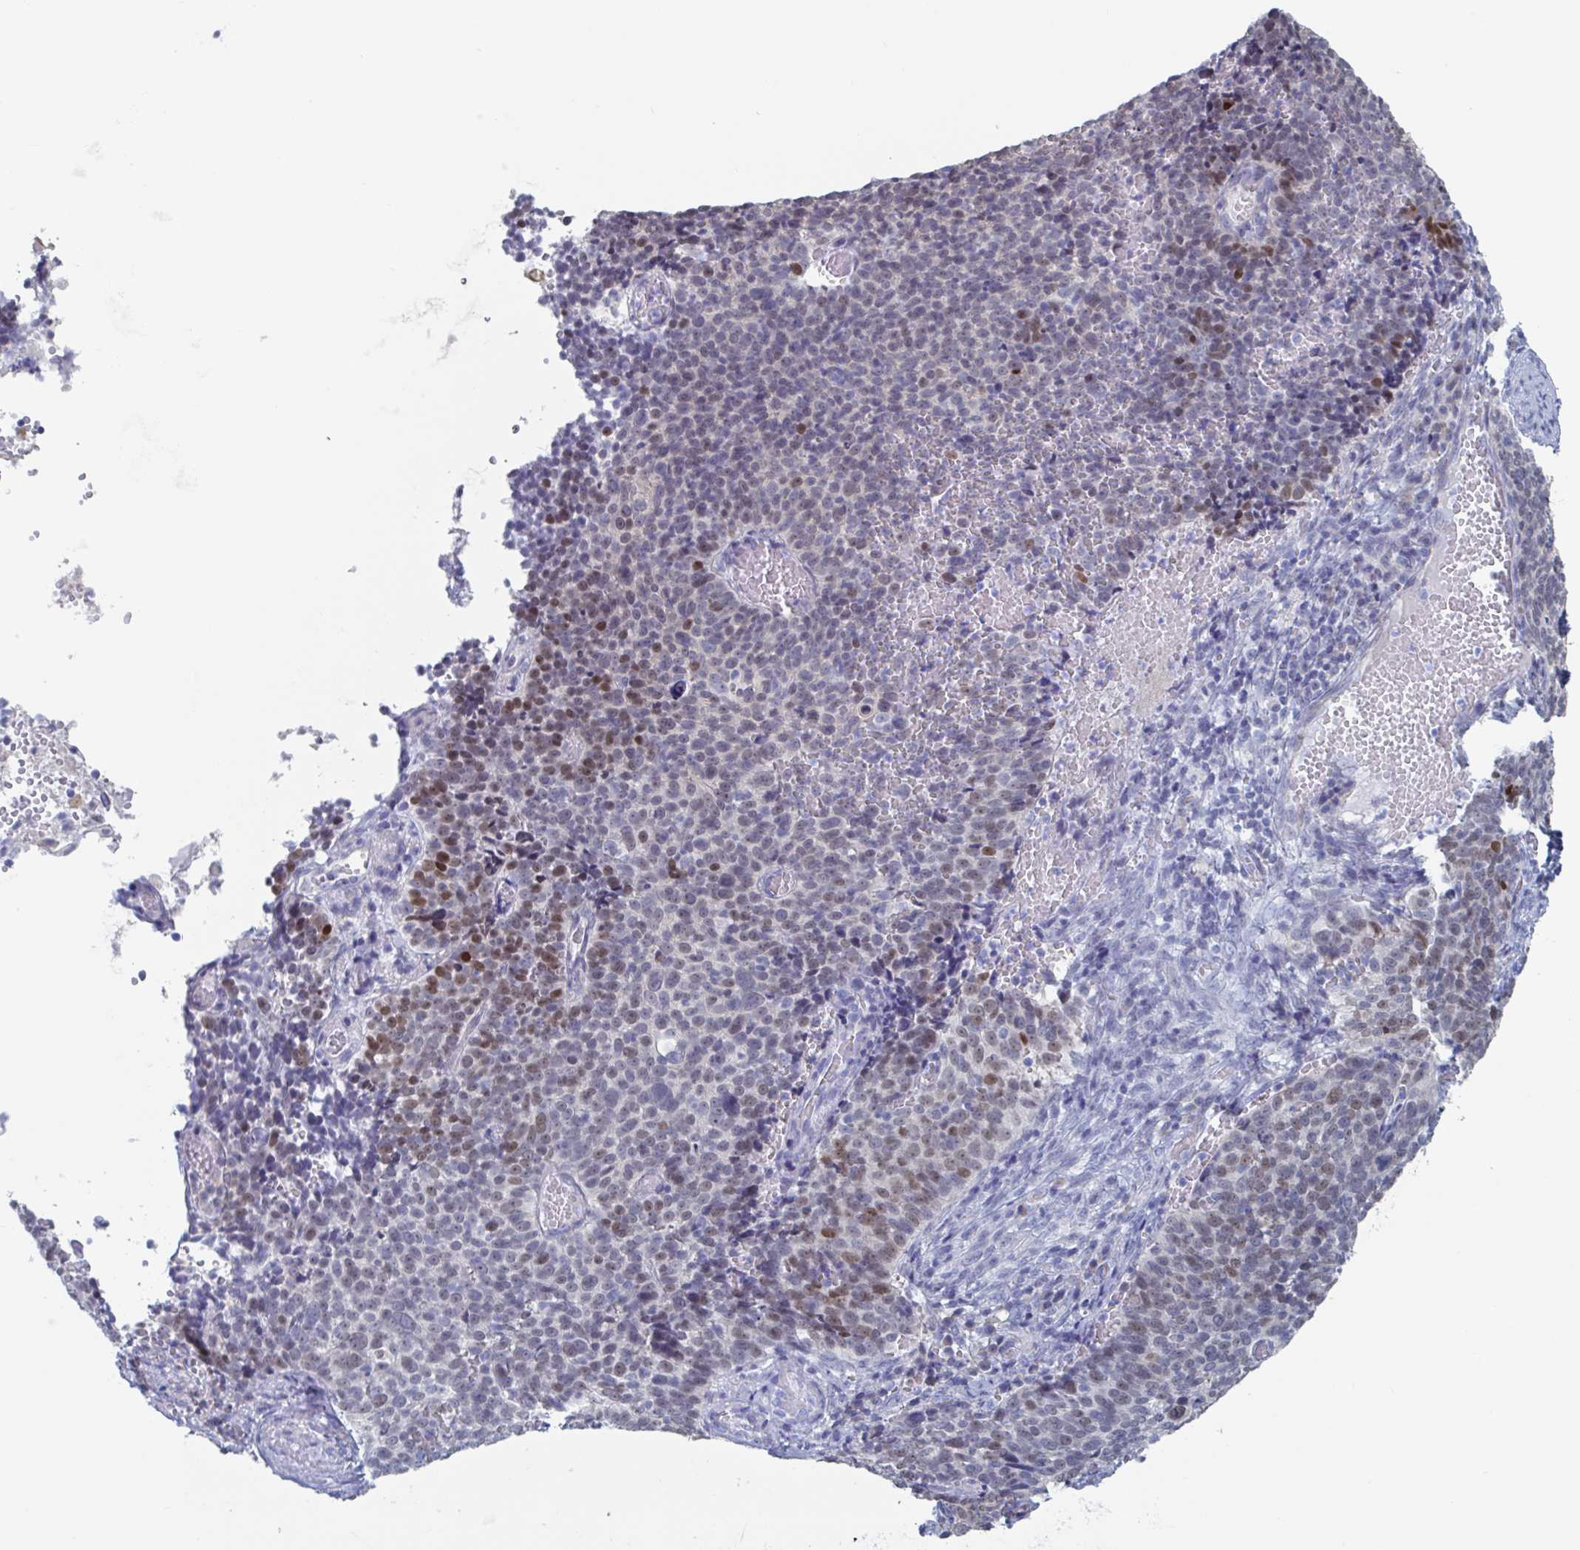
{"staining": {"intensity": "moderate", "quantity": "<25%", "location": "nuclear"}, "tissue": "cervical cancer", "cell_type": "Tumor cells", "image_type": "cancer", "snomed": [{"axis": "morphology", "description": "Normal tissue, NOS"}, {"axis": "morphology", "description": "Squamous cell carcinoma, NOS"}, {"axis": "topography", "description": "Cervix"}], "caption": "A high-resolution micrograph shows immunohistochemistry (IHC) staining of cervical cancer (squamous cell carcinoma), which shows moderate nuclear positivity in about <25% of tumor cells. Ihc stains the protein in brown and the nuclei are stained blue.", "gene": "FOXA1", "patient": {"sex": "female", "age": 39}}